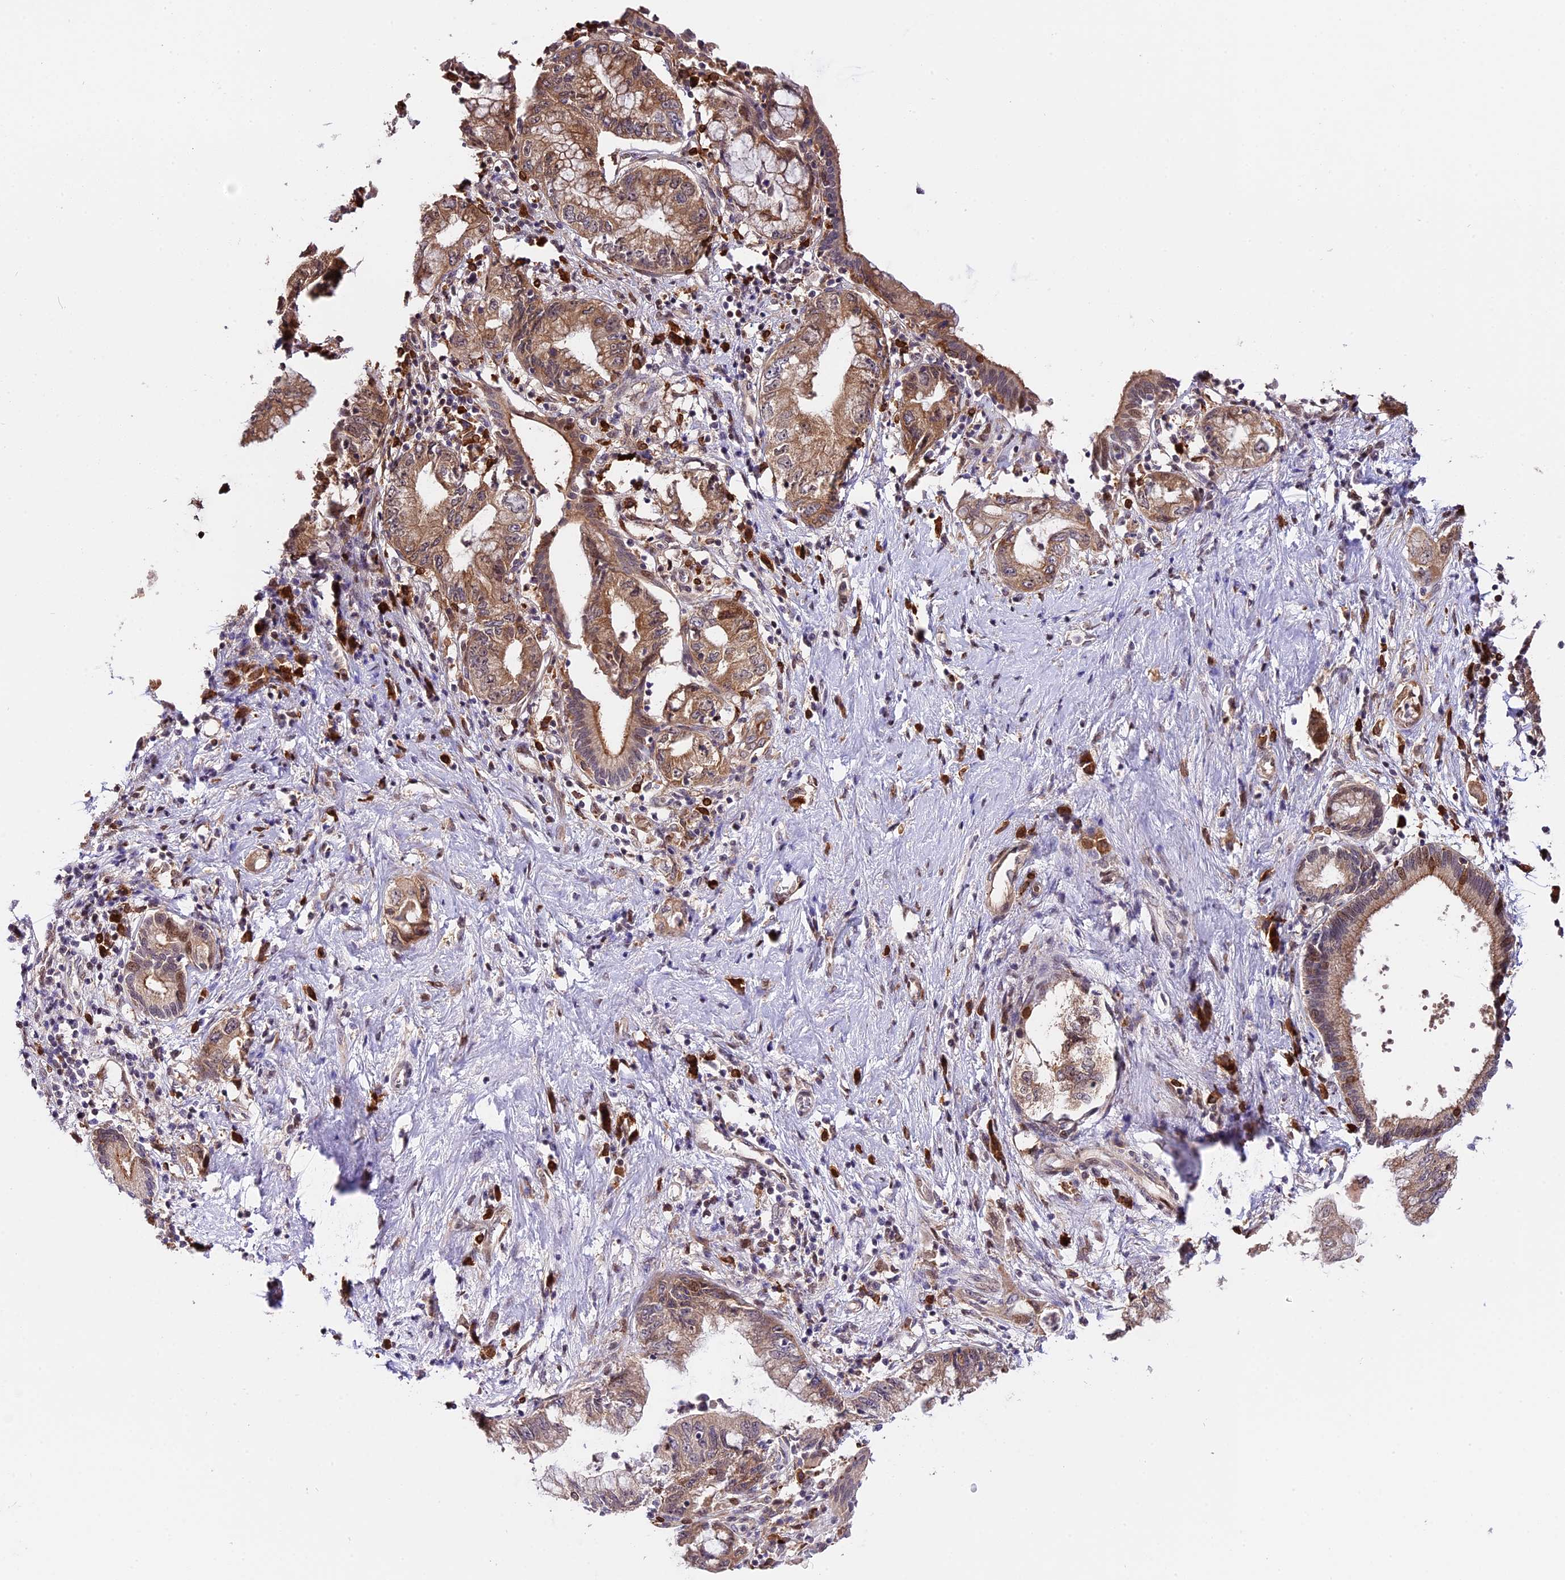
{"staining": {"intensity": "moderate", "quantity": "25%-75%", "location": "cytoplasmic/membranous"}, "tissue": "pancreatic cancer", "cell_type": "Tumor cells", "image_type": "cancer", "snomed": [{"axis": "morphology", "description": "Adenocarcinoma, NOS"}, {"axis": "topography", "description": "Pancreas"}], "caption": "The histopathology image displays a brown stain indicating the presence of a protein in the cytoplasmic/membranous of tumor cells in pancreatic cancer (adenocarcinoma). (IHC, brightfield microscopy, high magnification).", "gene": "HERPUD1", "patient": {"sex": "female", "age": 73}}